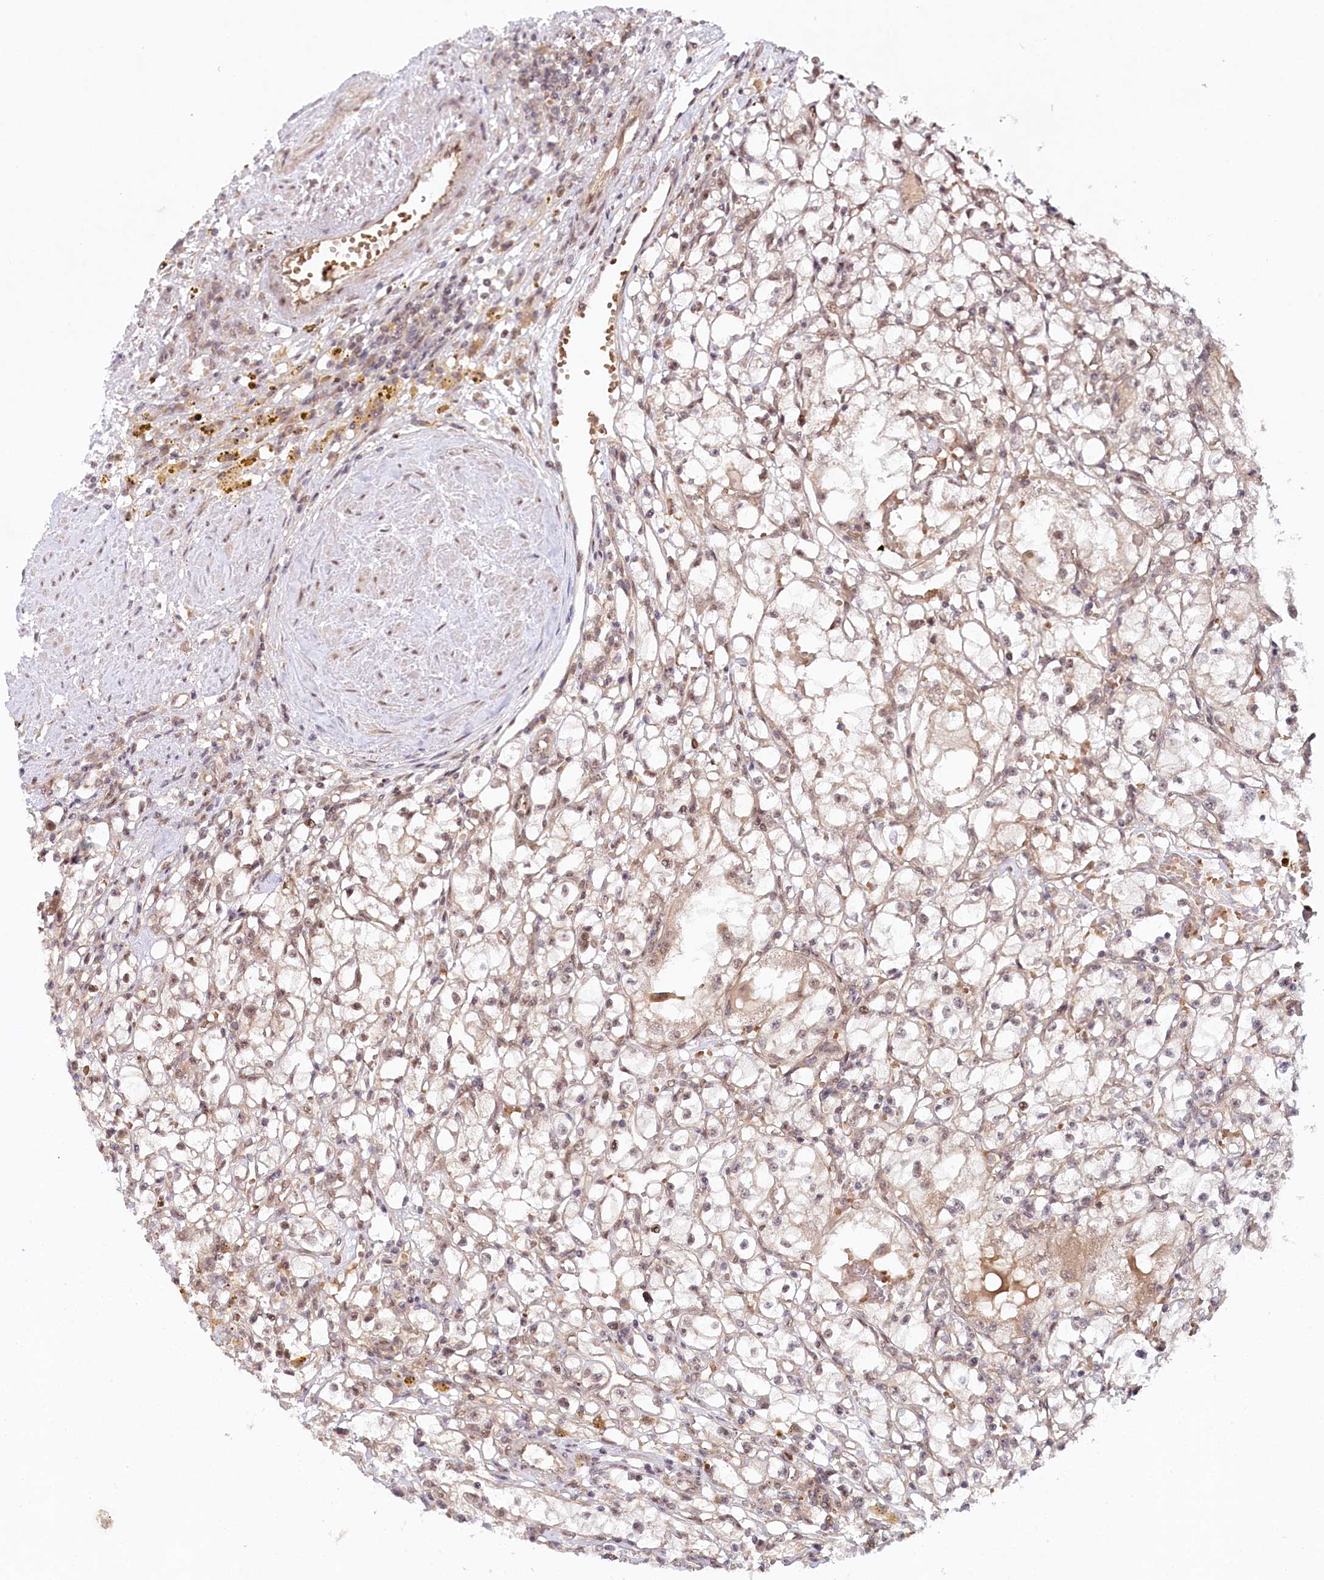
{"staining": {"intensity": "weak", "quantity": "25%-75%", "location": "nuclear"}, "tissue": "renal cancer", "cell_type": "Tumor cells", "image_type": "cancer", "snomed": [{"axis": "morphology", "description": "Adenocarcinoma, NOS"}, {"axis": "topography", "description": "Kidney"}], "caption": "This histopathology image shows IHC staining of human adenocarcinoma (renal), with low weak nuclear staining in about 25%-75% of tumor cells.", "gene": "CCDC65", "patient": {"sex": "male", "age": 56}}